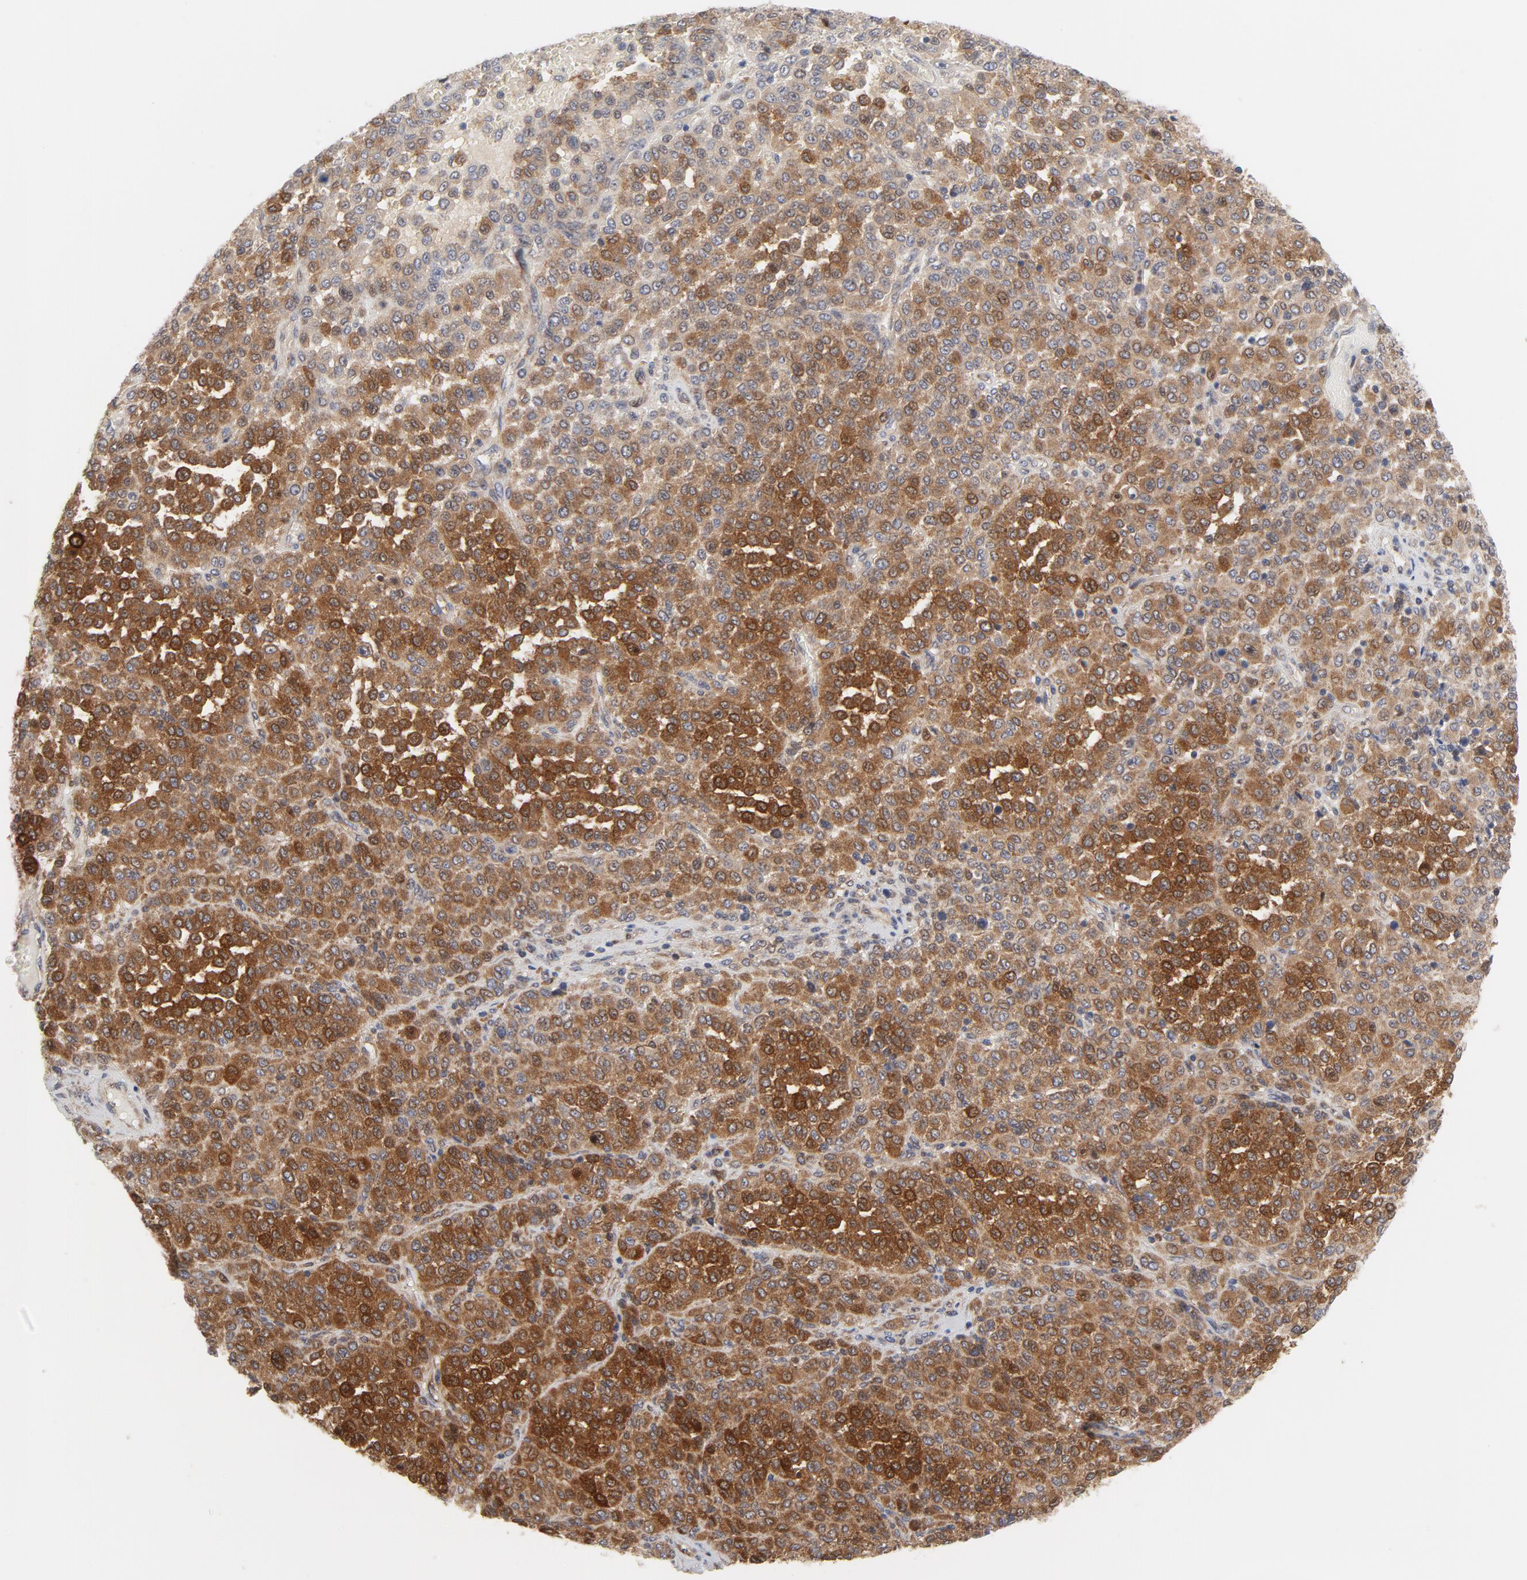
{"staining": {"intensity": "strong", "quantity": ">75%", "location": "cytoplasmic/membranous"}, "tissue": "melanoma", "cell_type": "Tumor cells", "image_type": "cancer", "snomed": [{"axis": "morphology", "description": "Malignant melanoma, Metastatic site"}, {"axis": "topography", "description": "Pancreas"}], "caption": "DAB immunohistochemical staining of melanoma reveals strong cytoplasmic/membranous protein expression in about >75% of tumor cells.", "gene": "RAPGEF4", "patient": {"sex": "female", "age": 30}}